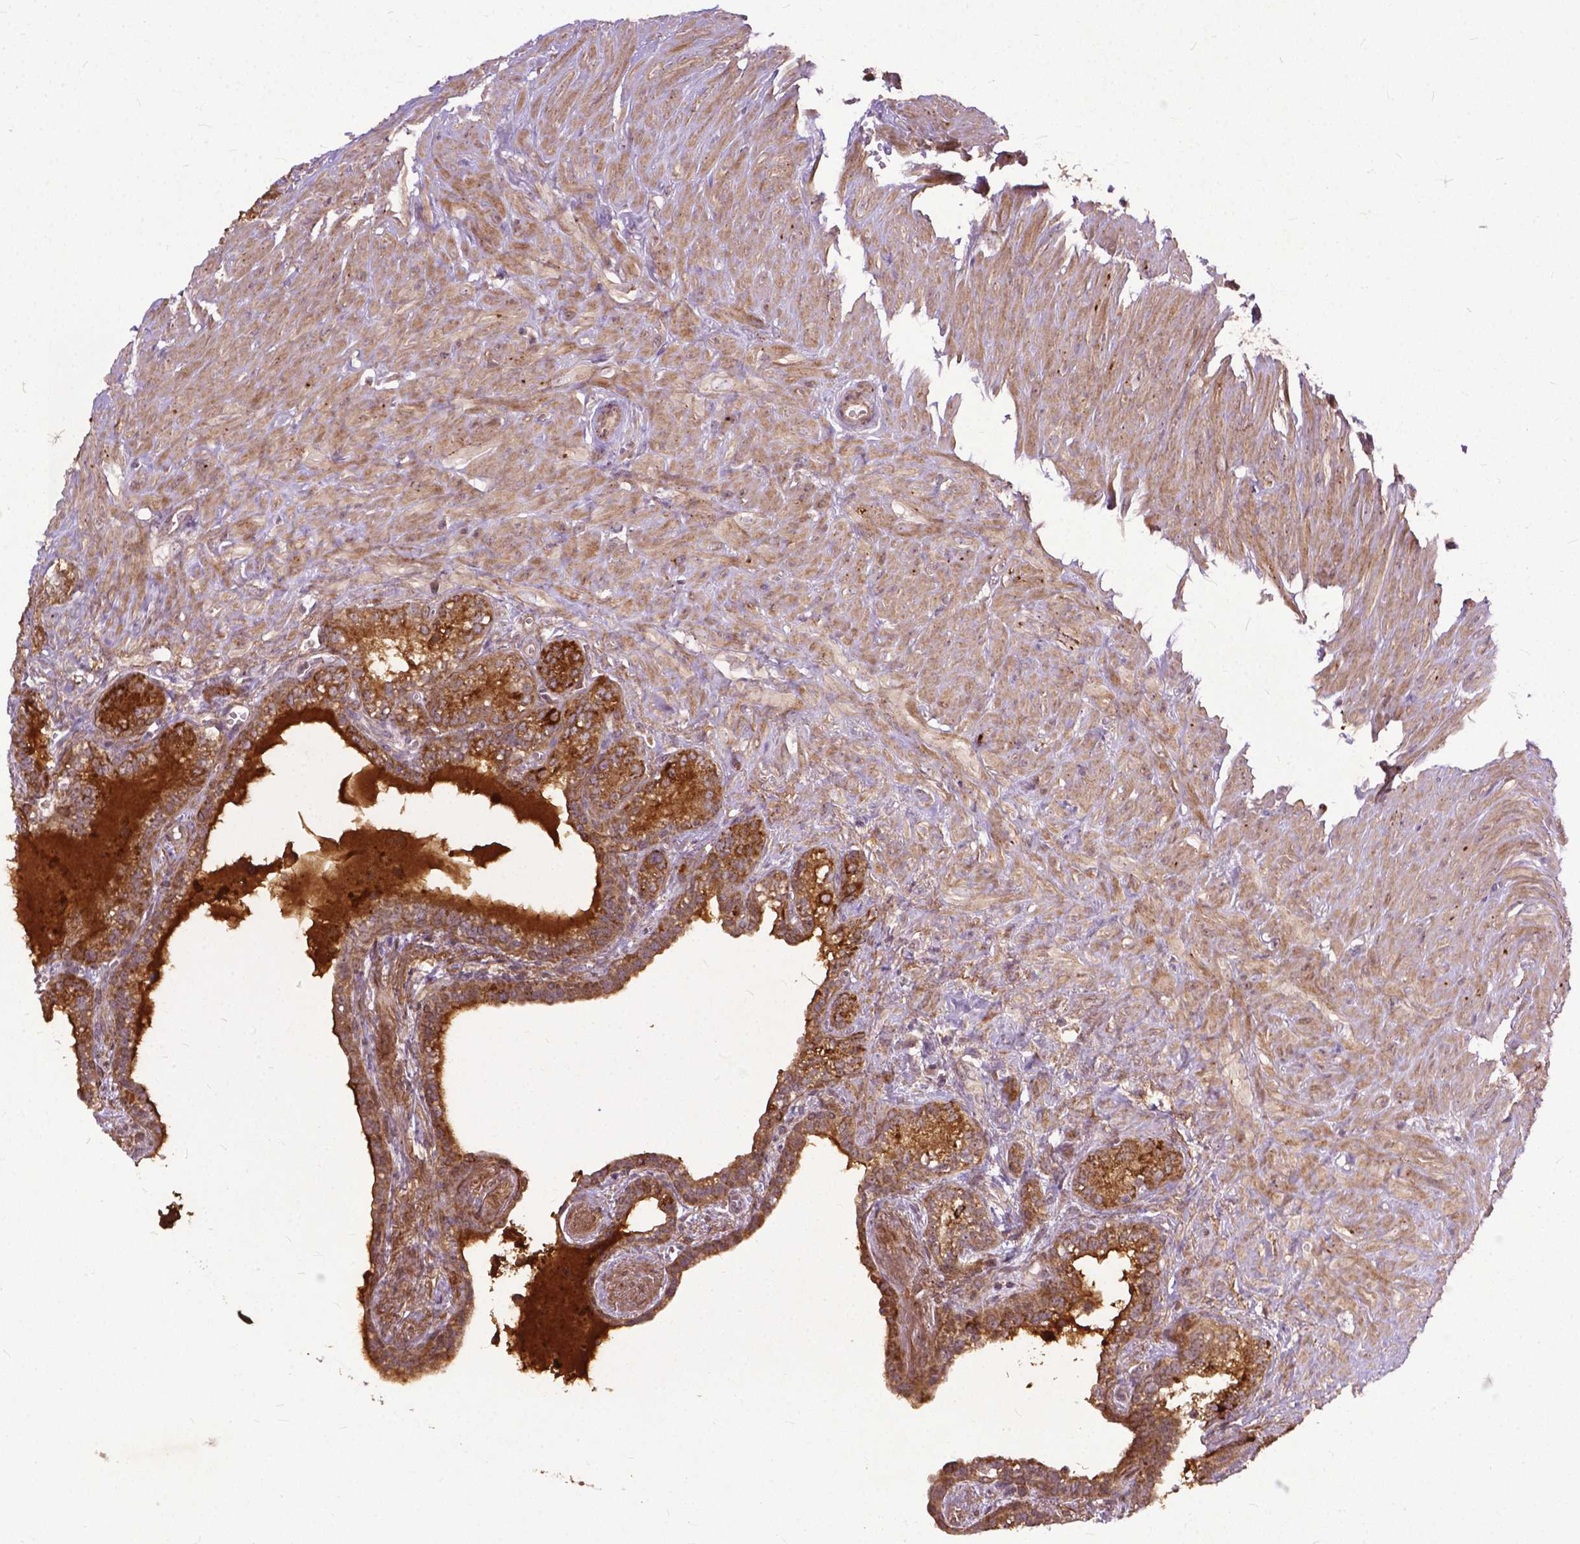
{"staining": {"intensity": "strong", "quantity": "25%-75%", "location": "cytoplasmic/membranous"}, "tissue": "seminal vesicle", "cell_type": "Glandular cells", "image_type": "normal", "snomed": [{"axis": "morphology", "description": "Normal tissue, NOS"}, {"axis": "morphology", "description": "Urothelial carcinoma, NOS"}, {"axis": "topography", "description": "Urinary bladder"}, {"axis": "topography", "description": "Seminal veicle"}], "caption": "A brown stain shows strong cytoplasmic/membranous expression of a protein in glandular cells of benign seminal vesicle.", "gene": "PARP3", "patient": {"sex": "male", "age": 76}}